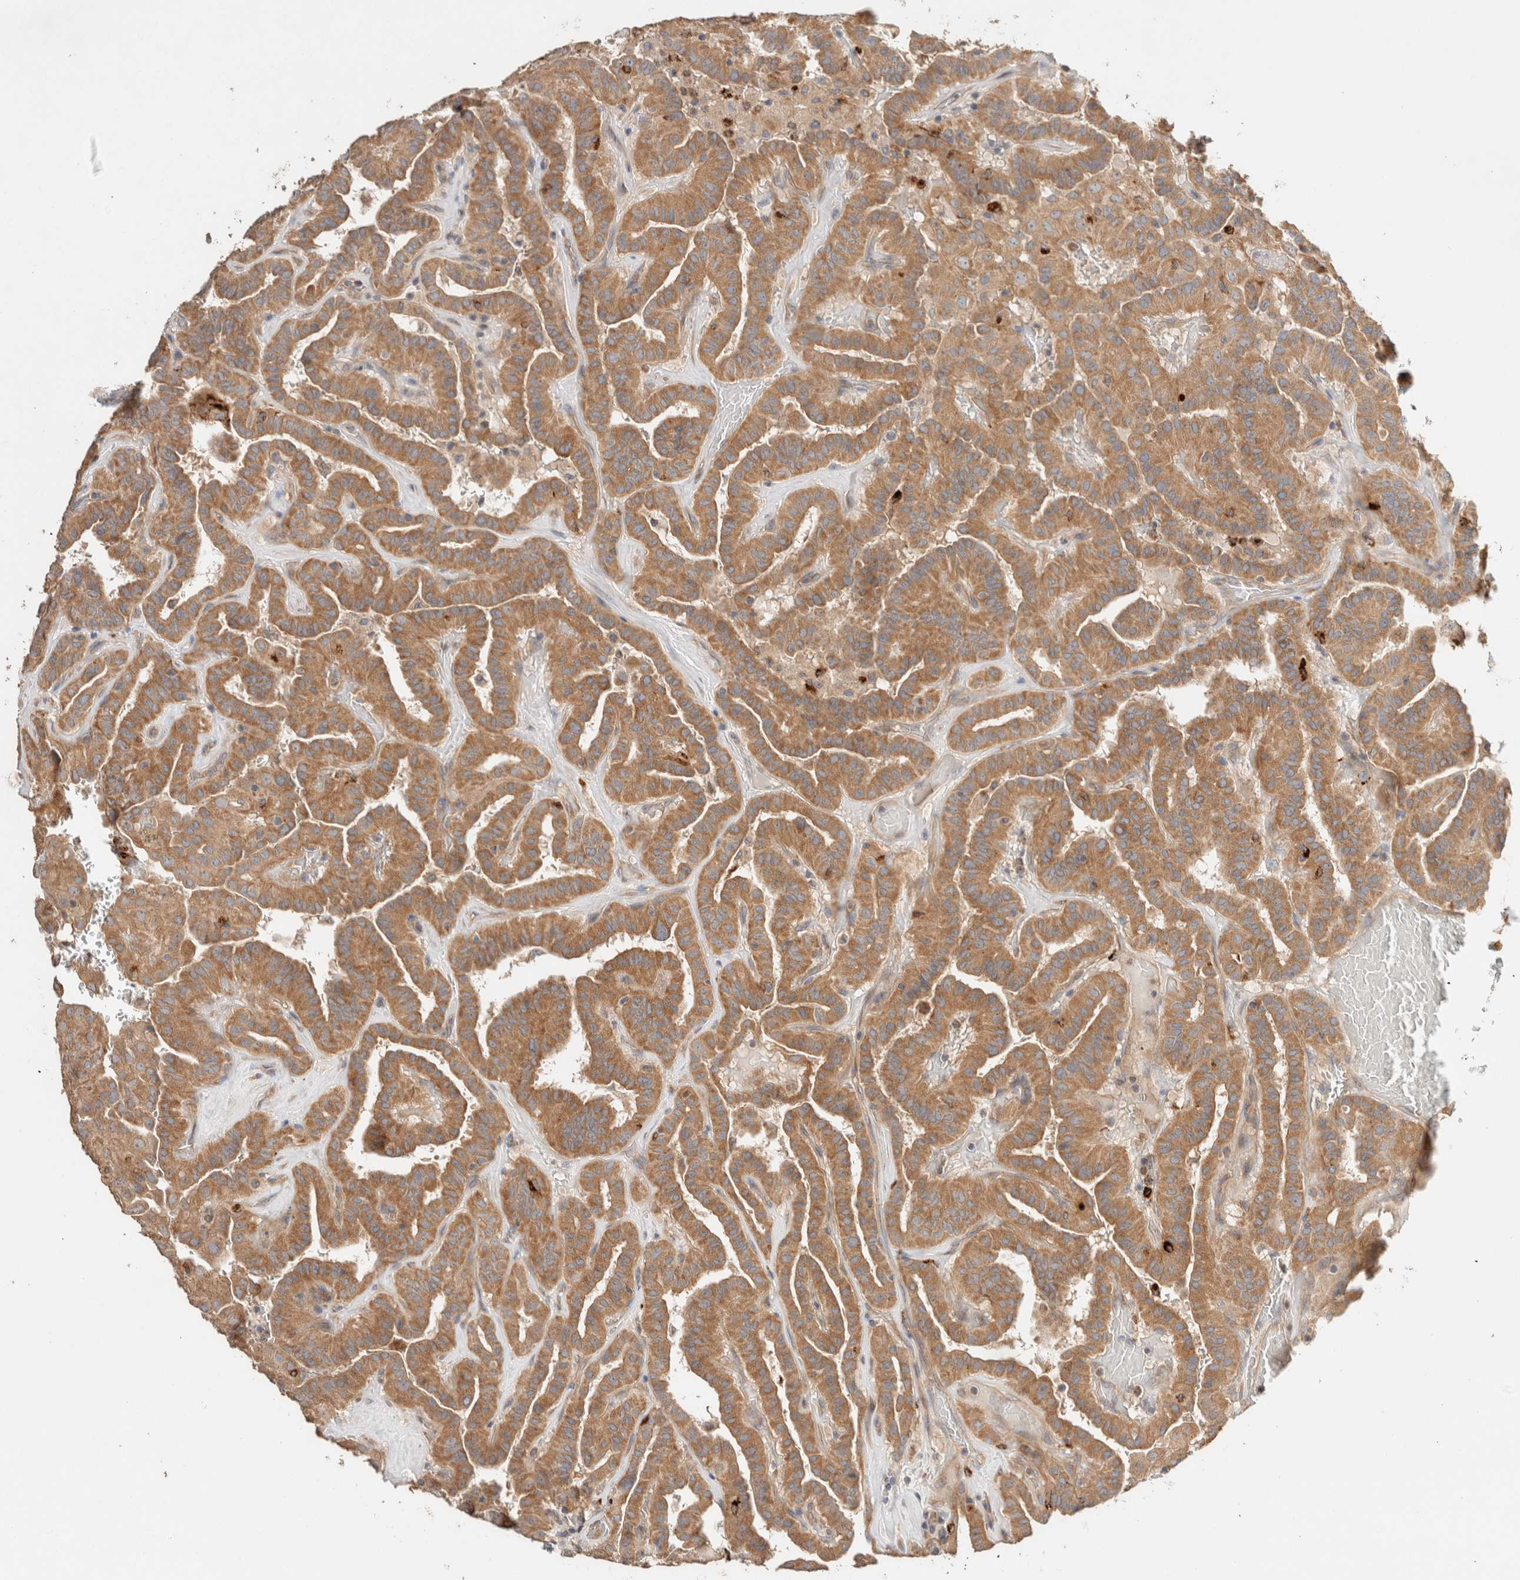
{"staining": {"intensity": "moderate", "quantity": ">75%", "location": "cytoplasmic/membranous"}, "tissue": "thyroid cancer", "cell_type": "Tumor cells", "image_type": "cancer", "snomed": [{"axis": "morphology", "description": "Papillary adenocarcinoma, NOS"}, {"axis": "topography", "description": "Thyroid gland"}], "caption": "Human thyroid papillary adenocarcinoma stained with a brown dye demonstrates moderate cytoplasmic/membranous positive positivity in about >75% of tumor cells.", "gene": "B3GNTL1", "patient": {"sex": "male", "age": 77}}